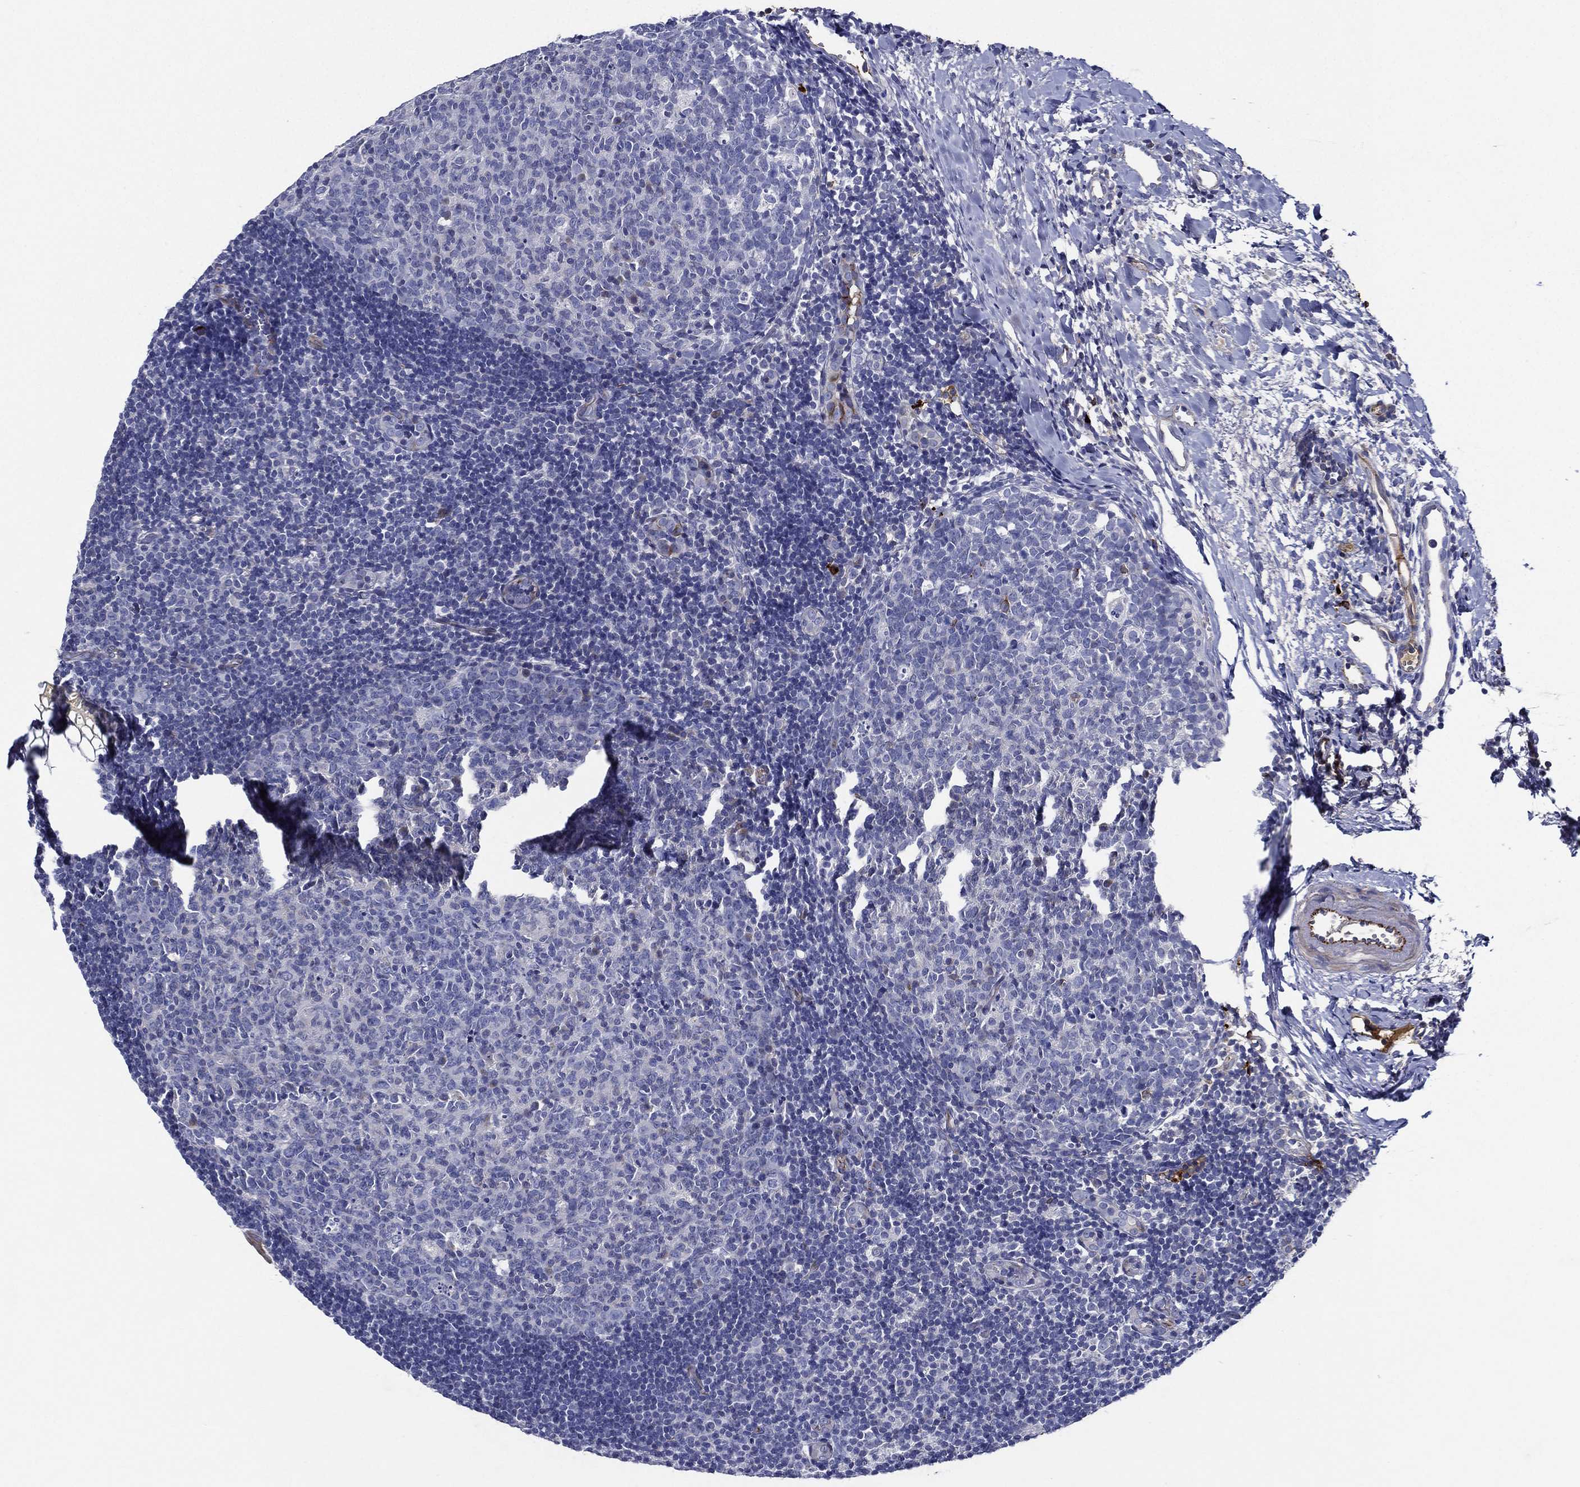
{"staining": {"intensity": "negative", "quantity": "none", "location": "none"}, "tissue": "tonsil", "cell_type": "Germinal center cells", "image_type": "normal", "snomed": [{"axis": "morphology", "description": "Normal tissue, NOS"}, {"axis": "topography", "description": "Tonsil"}], "caption": "Immunohistochemistry (IHC) micrograph of normal tonsil stained for a protein (brown), which shows no expression in germinal center cells.", "gene": "TMPRSS11D", "patient": {"sex": "female", "age": 13}}